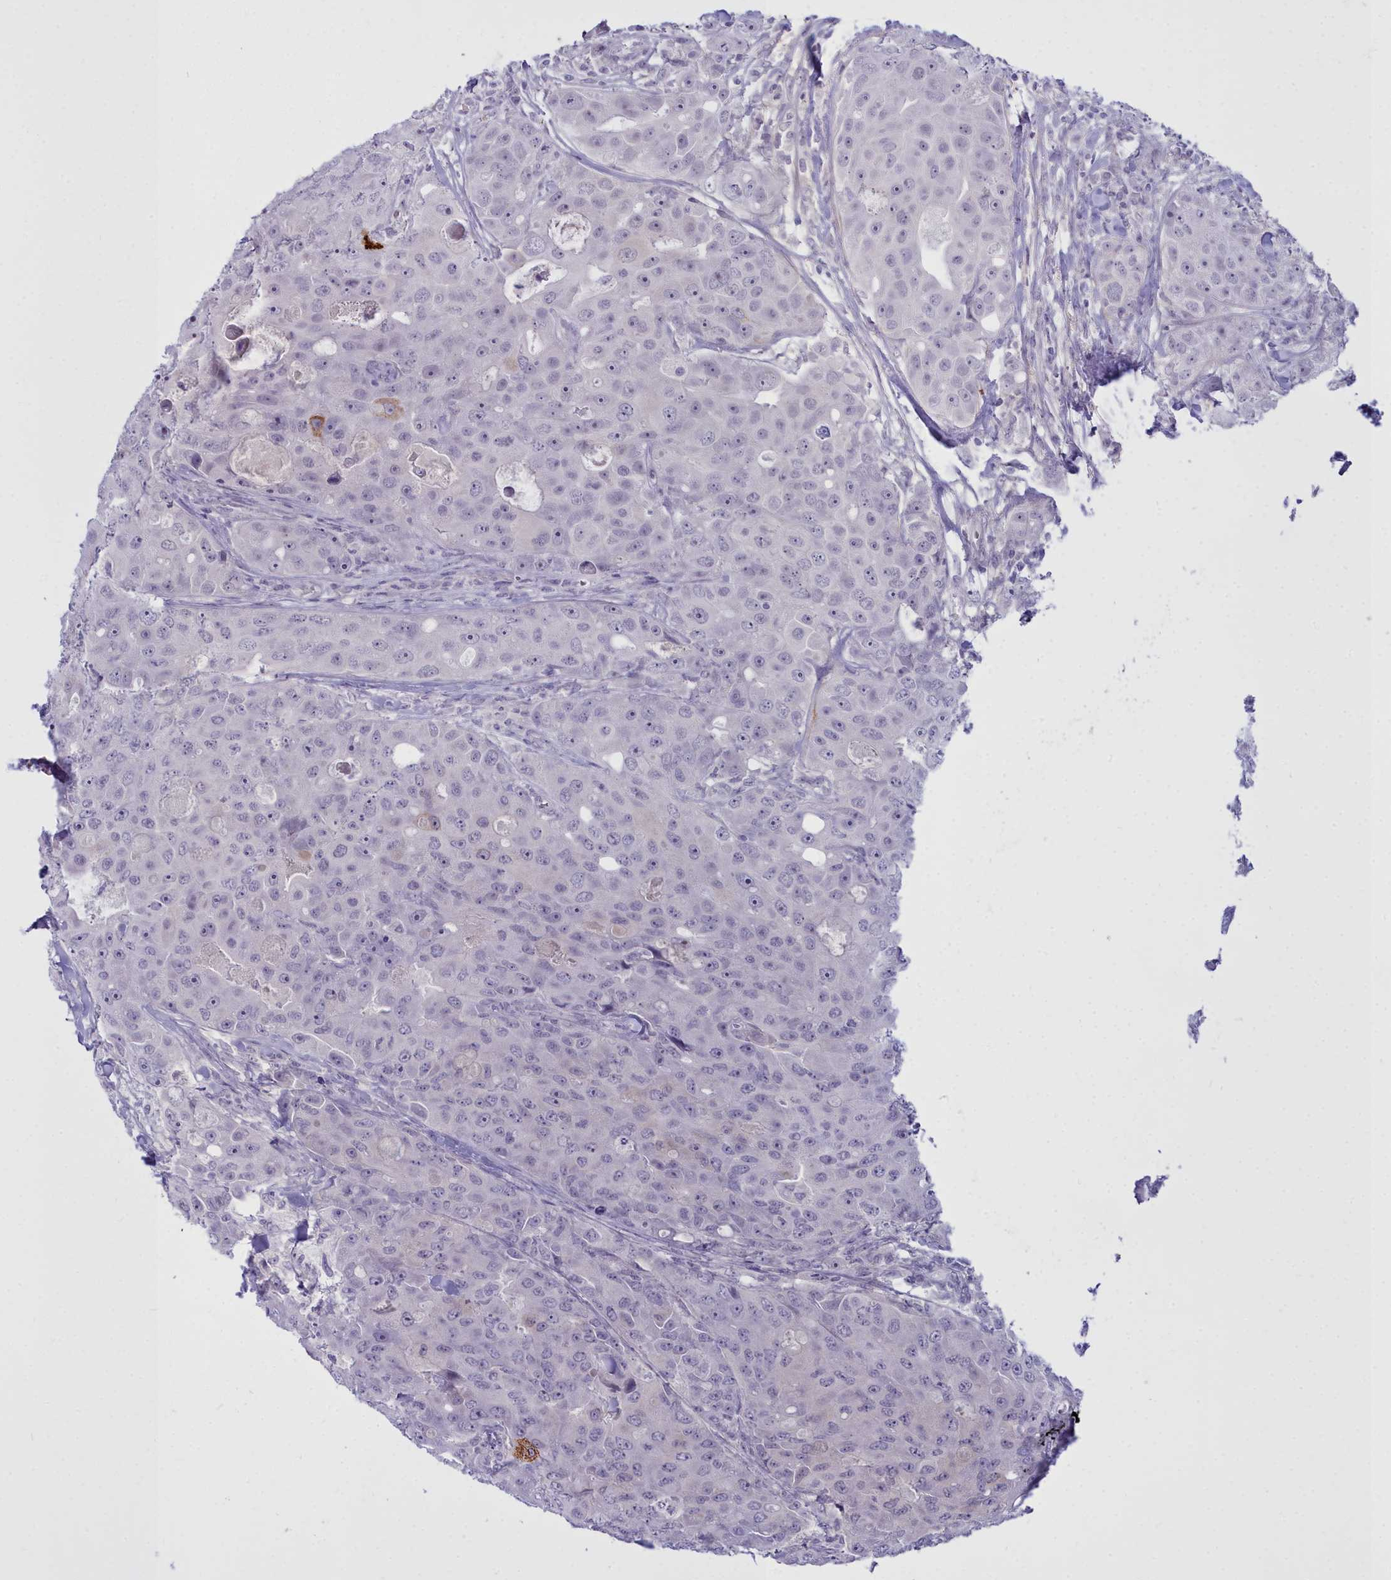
{"staining": {"intensity": "negative", "quantity": "none", "location": "none"}, "tissue": "breast cancer", "cell_type": "Tumor cells", "image_type": "cancer", "snomed": [{"axis": "morphology", "description": "Duct carcinoma"}, {"axis": "topography", "description": "Breast"}], "caption": "A high-resolution photomicrograph shows IHC staining of breast cancer (intraductal carcinoma), which shows no significant positivity in tumor cells.", "gene": "OSTN", "patient": {"sex": "female", "age": 43}}